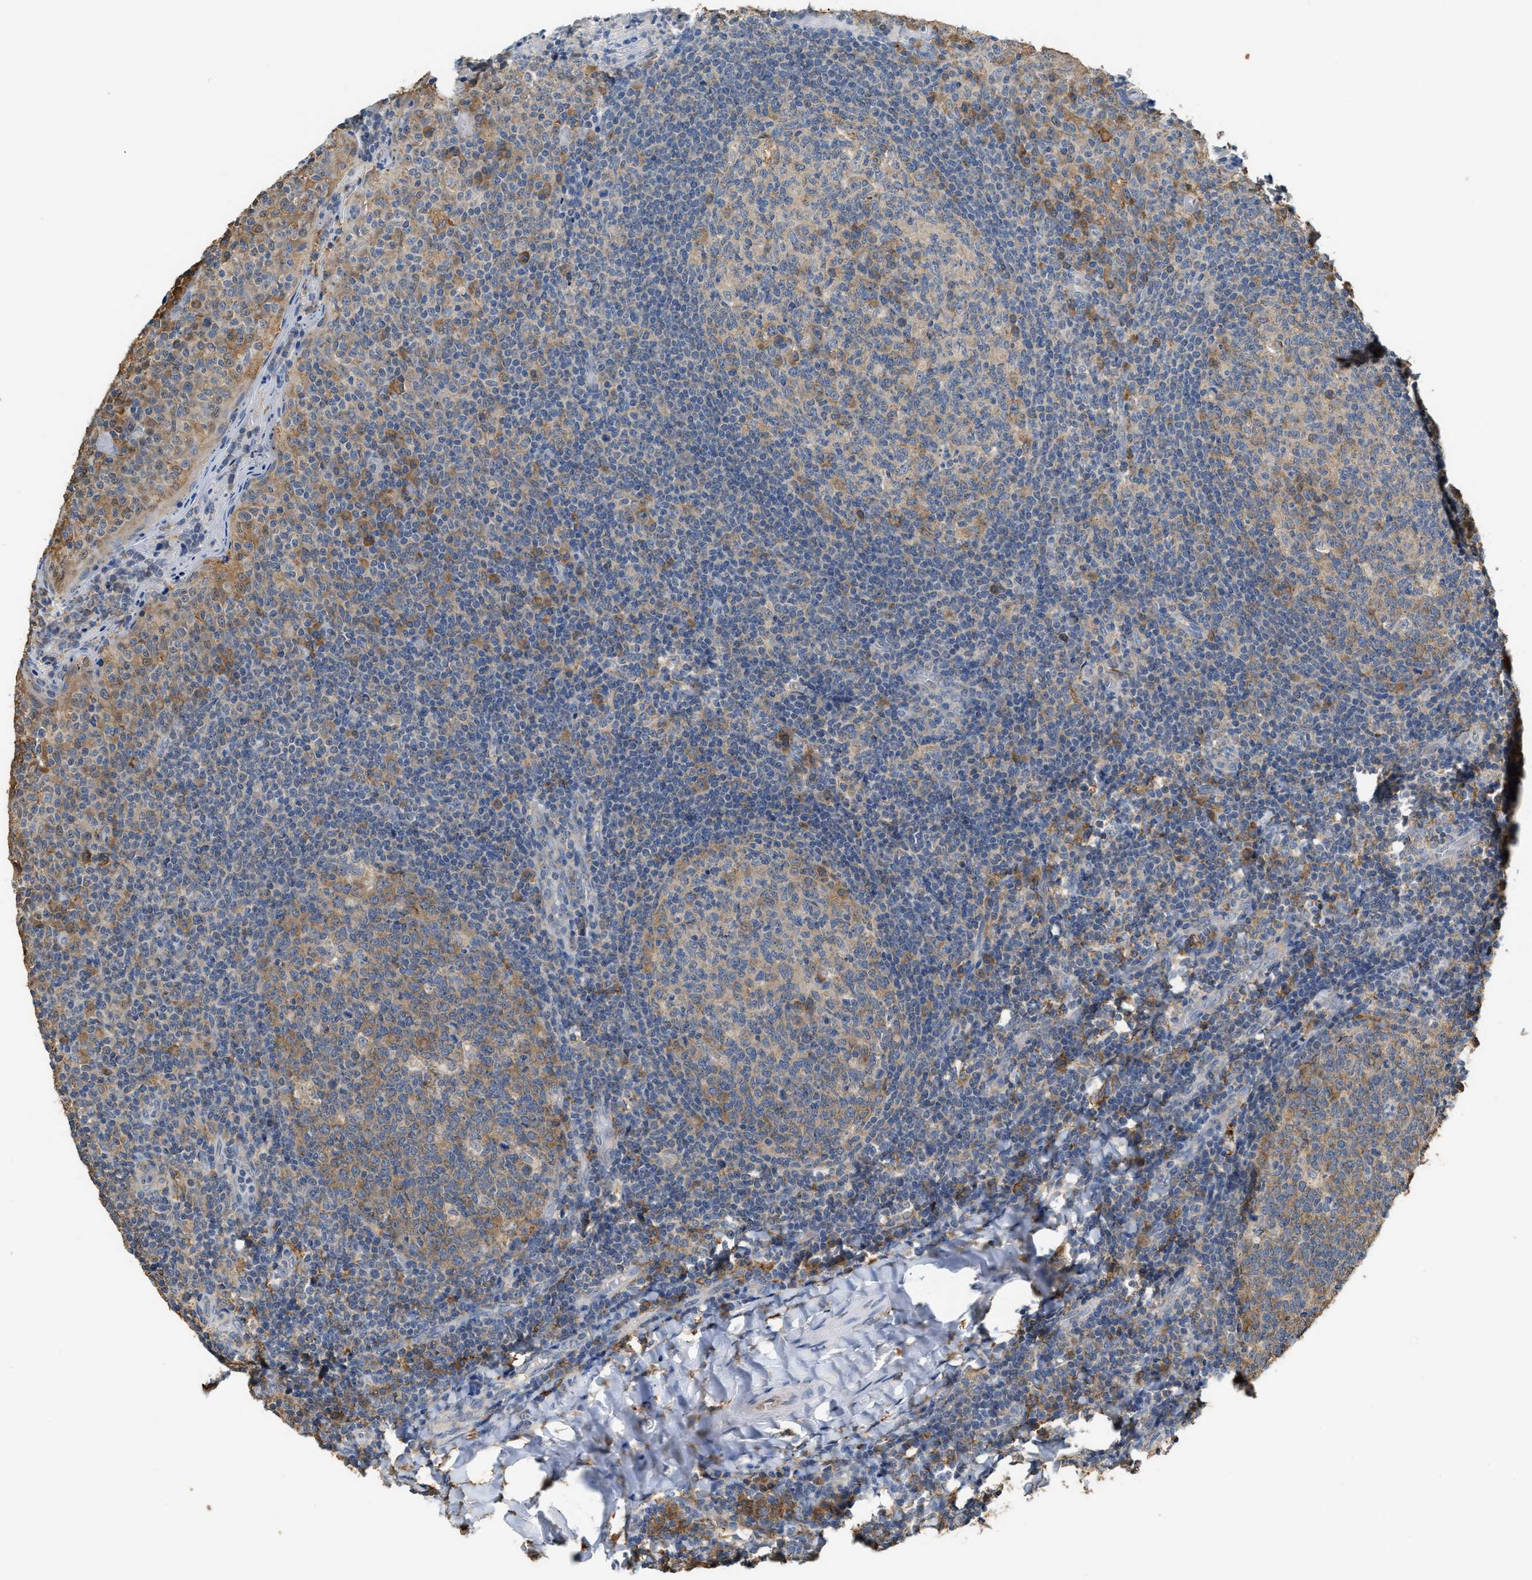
{"staining": {"intensity": "moderate", "quantity": ">75%", "location": "cytoplasmic/membranous"}, "tissue": "tonsil", "cell_type": "Germinal center cells", "image_type": "normal", "snomed": [{"axis": "morphology", "description": "Normal tissue, NOS"}, {"axis": "topography", "description": "Tonsil"}], "caption": "Protein positivity by IHC demonstrates moderate cytoplasmic/membranous positivity in about >75% of germinal center cells in normal tonsil. The protein is shown in brown color, while the nuclei are stained blue.", "gene": "GCN1", "patient": {"sex": "female", "age": 19}}